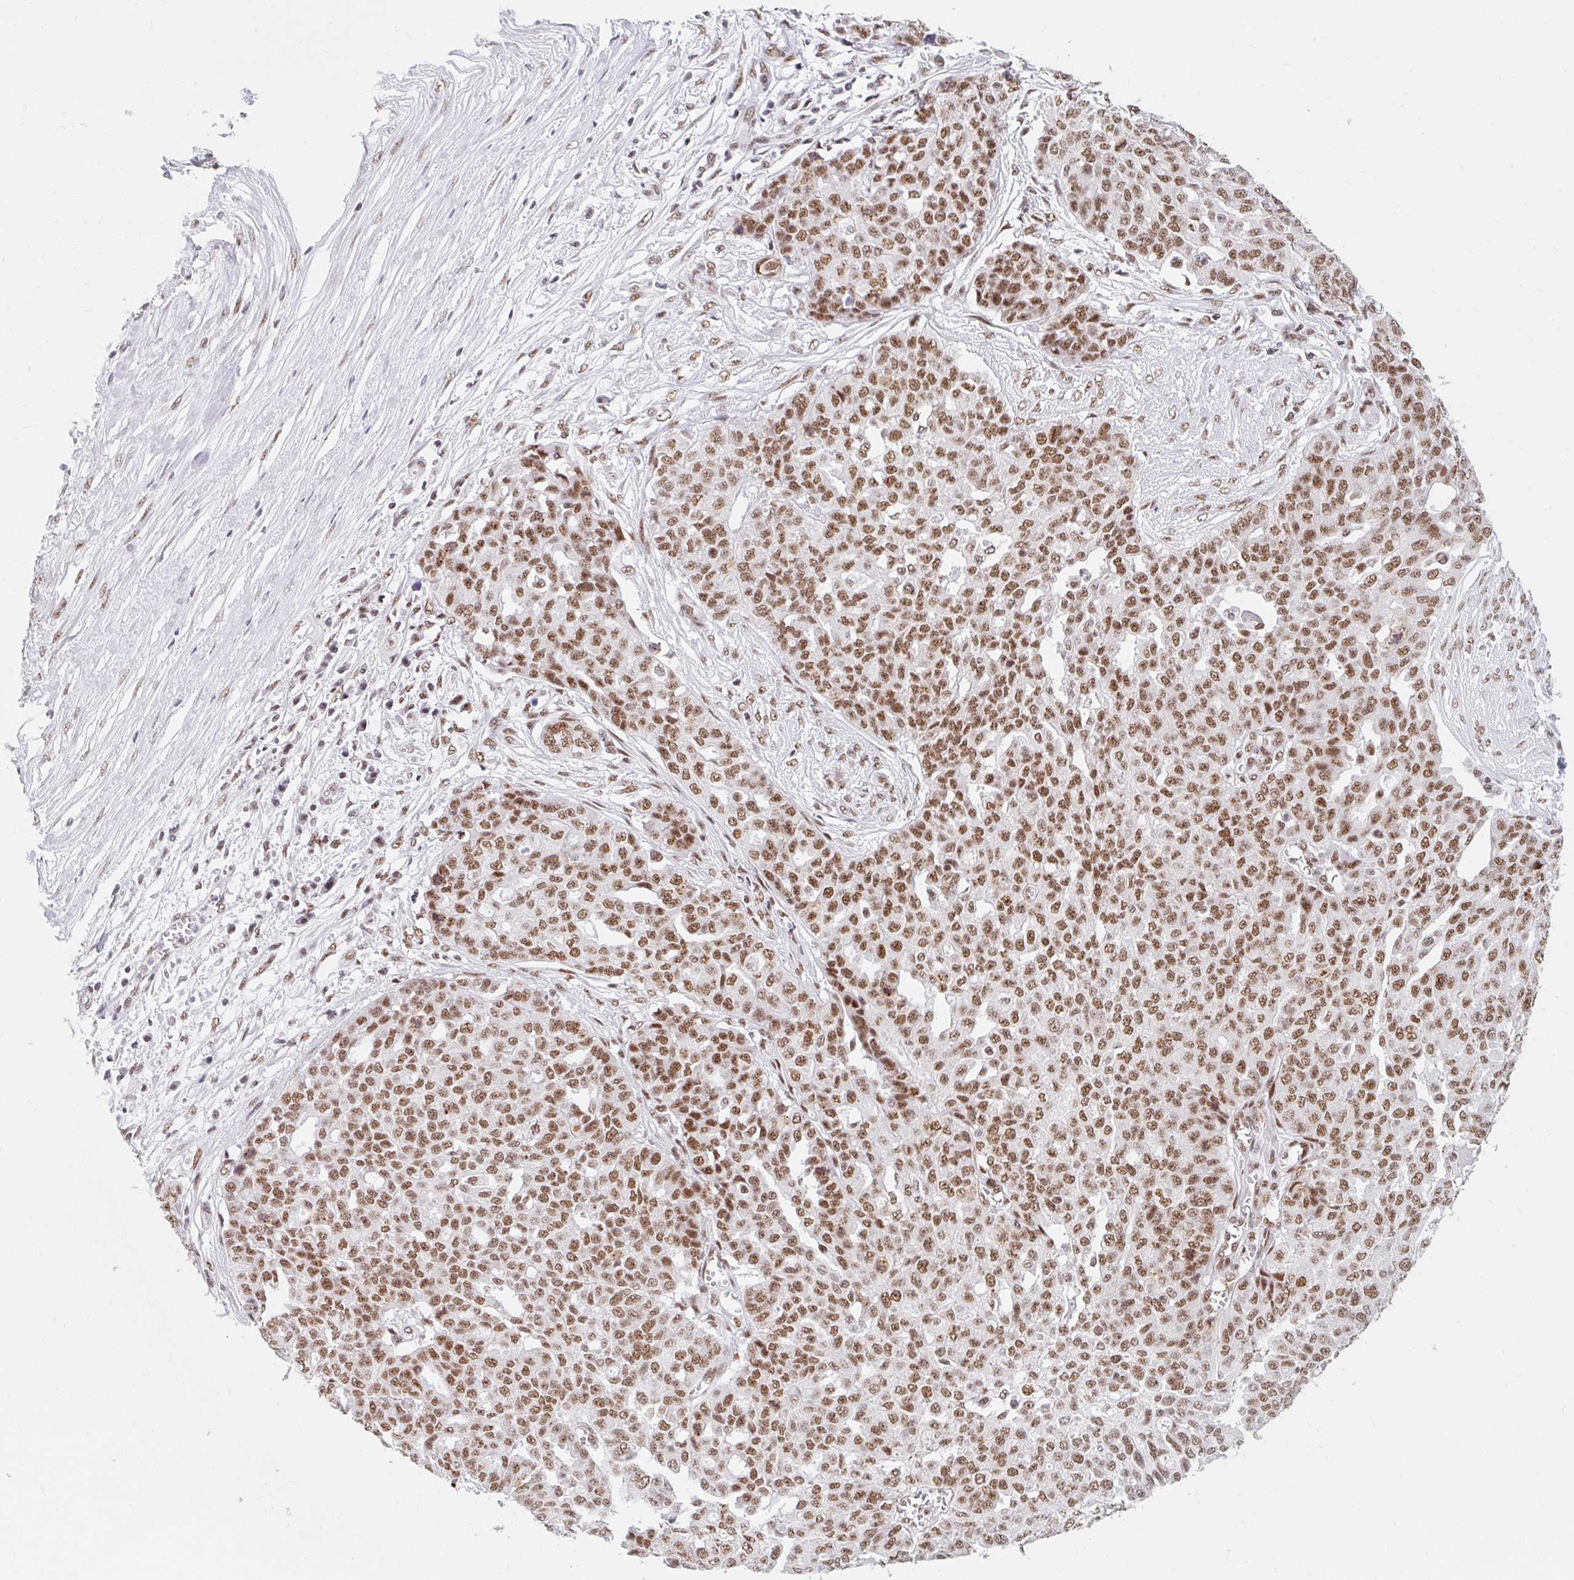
{"staining": {"intensity": "moderate", "quantity": ">75%", "location": "nuclear"}, "tissue": "ovarian cancer", "cell_type": "Tumor cells", "image_type": "cancer", "snomed": [{"axis": "morphology", "description": "Cystadenocarcinoma, serous, NOS"}, {"axis": "topography", "description": "Soft tissue"}, {"axis": "topography", "description": "Ovary"}], "caption": "About >75% of tumor cells in human ovarian cancer (serous cystadenocarcinoma) exhibit moderate nuclear protein staining as visualized by brown immunohistochemical staining.", "gene": "SRSF10", "patient": {"sex": "female", "age": 57}}